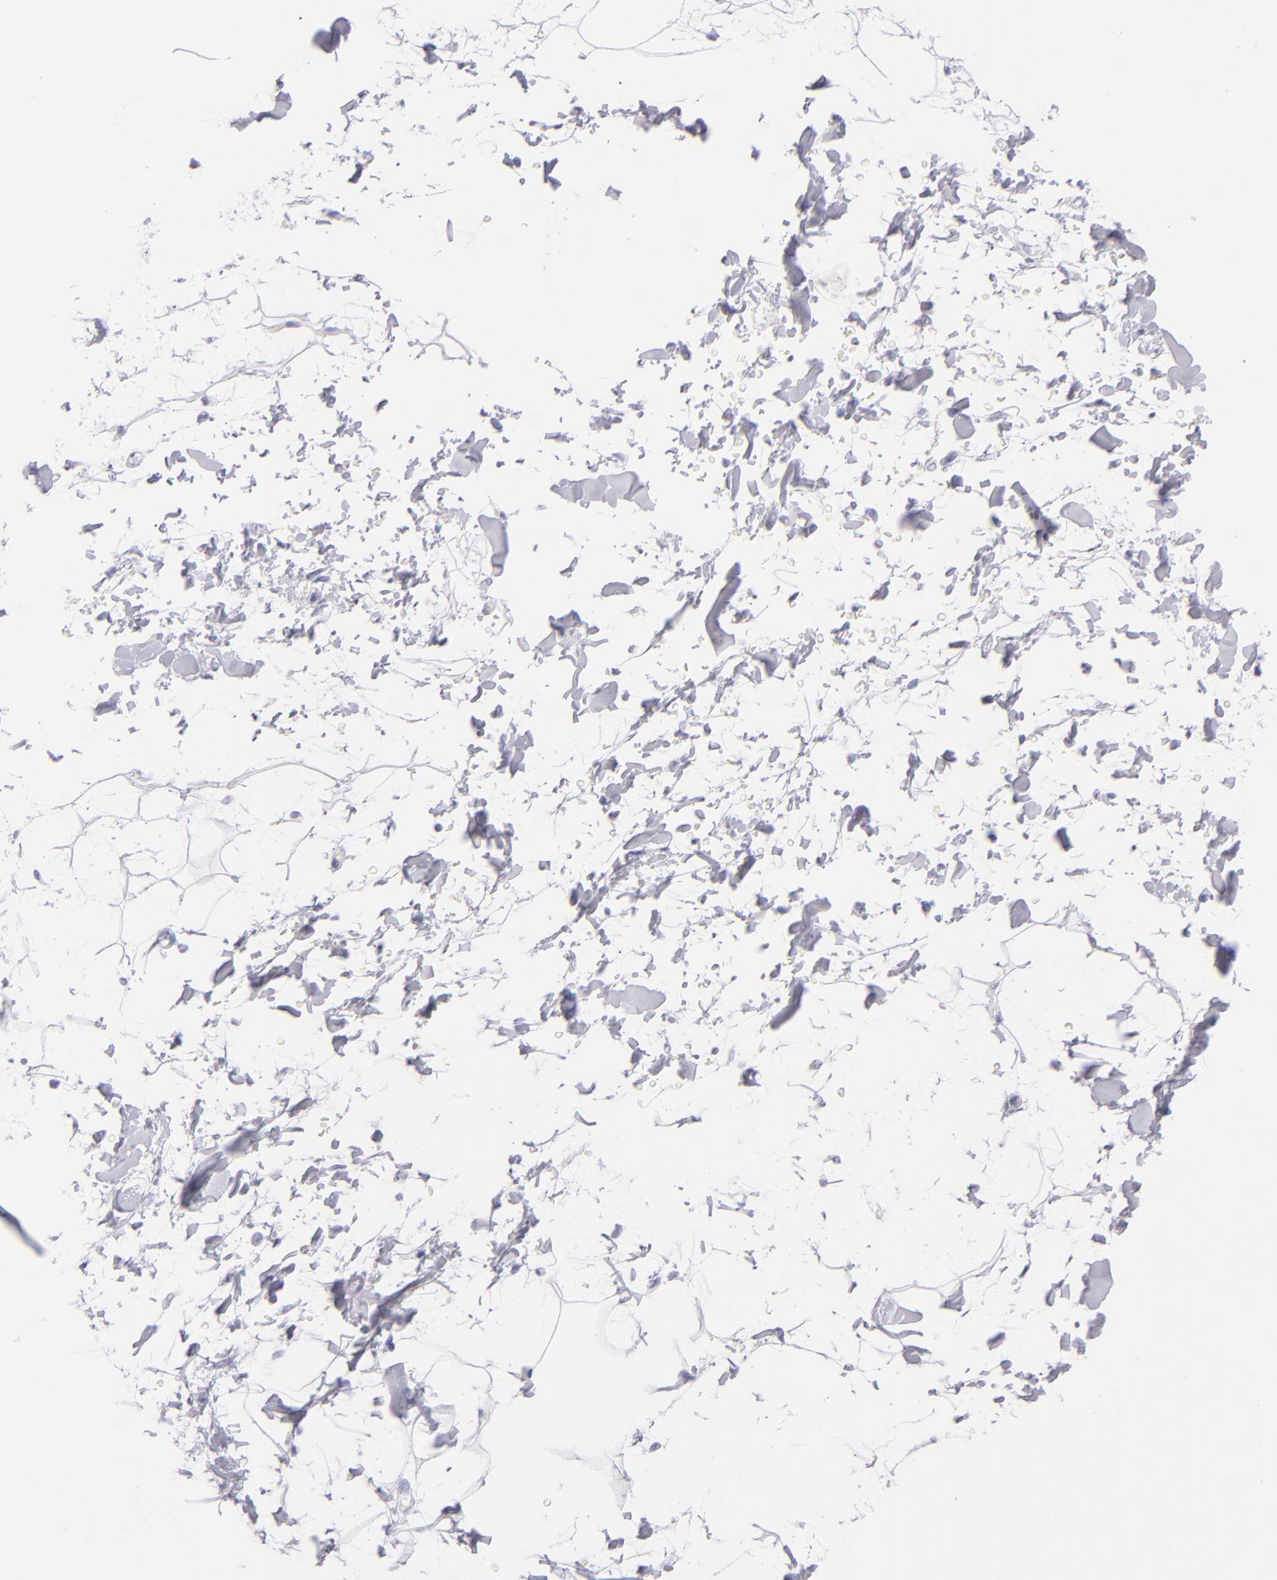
{"staining": {"intensity": "negative", "quantity": "none", "location": "none"}, "tissue": "adipose tissue", "cell_type": "Adipocytes", "image_type": "normal", "snomed": [{"axis": "morphology", "description": "Normal tissue, NOS"}, {"axis": "topography", "description": "Soft tissue"}], "caption": "Protein analysis of unremarkable adipose tissue demonstrates no significant staining in adipocytes. (DAB (3,3'-diaminobenzidine) immunohistochemistry with hematoxylin counter stain).", "gene": "PRPH", "patient": {"sex": "male", "age": 72}}